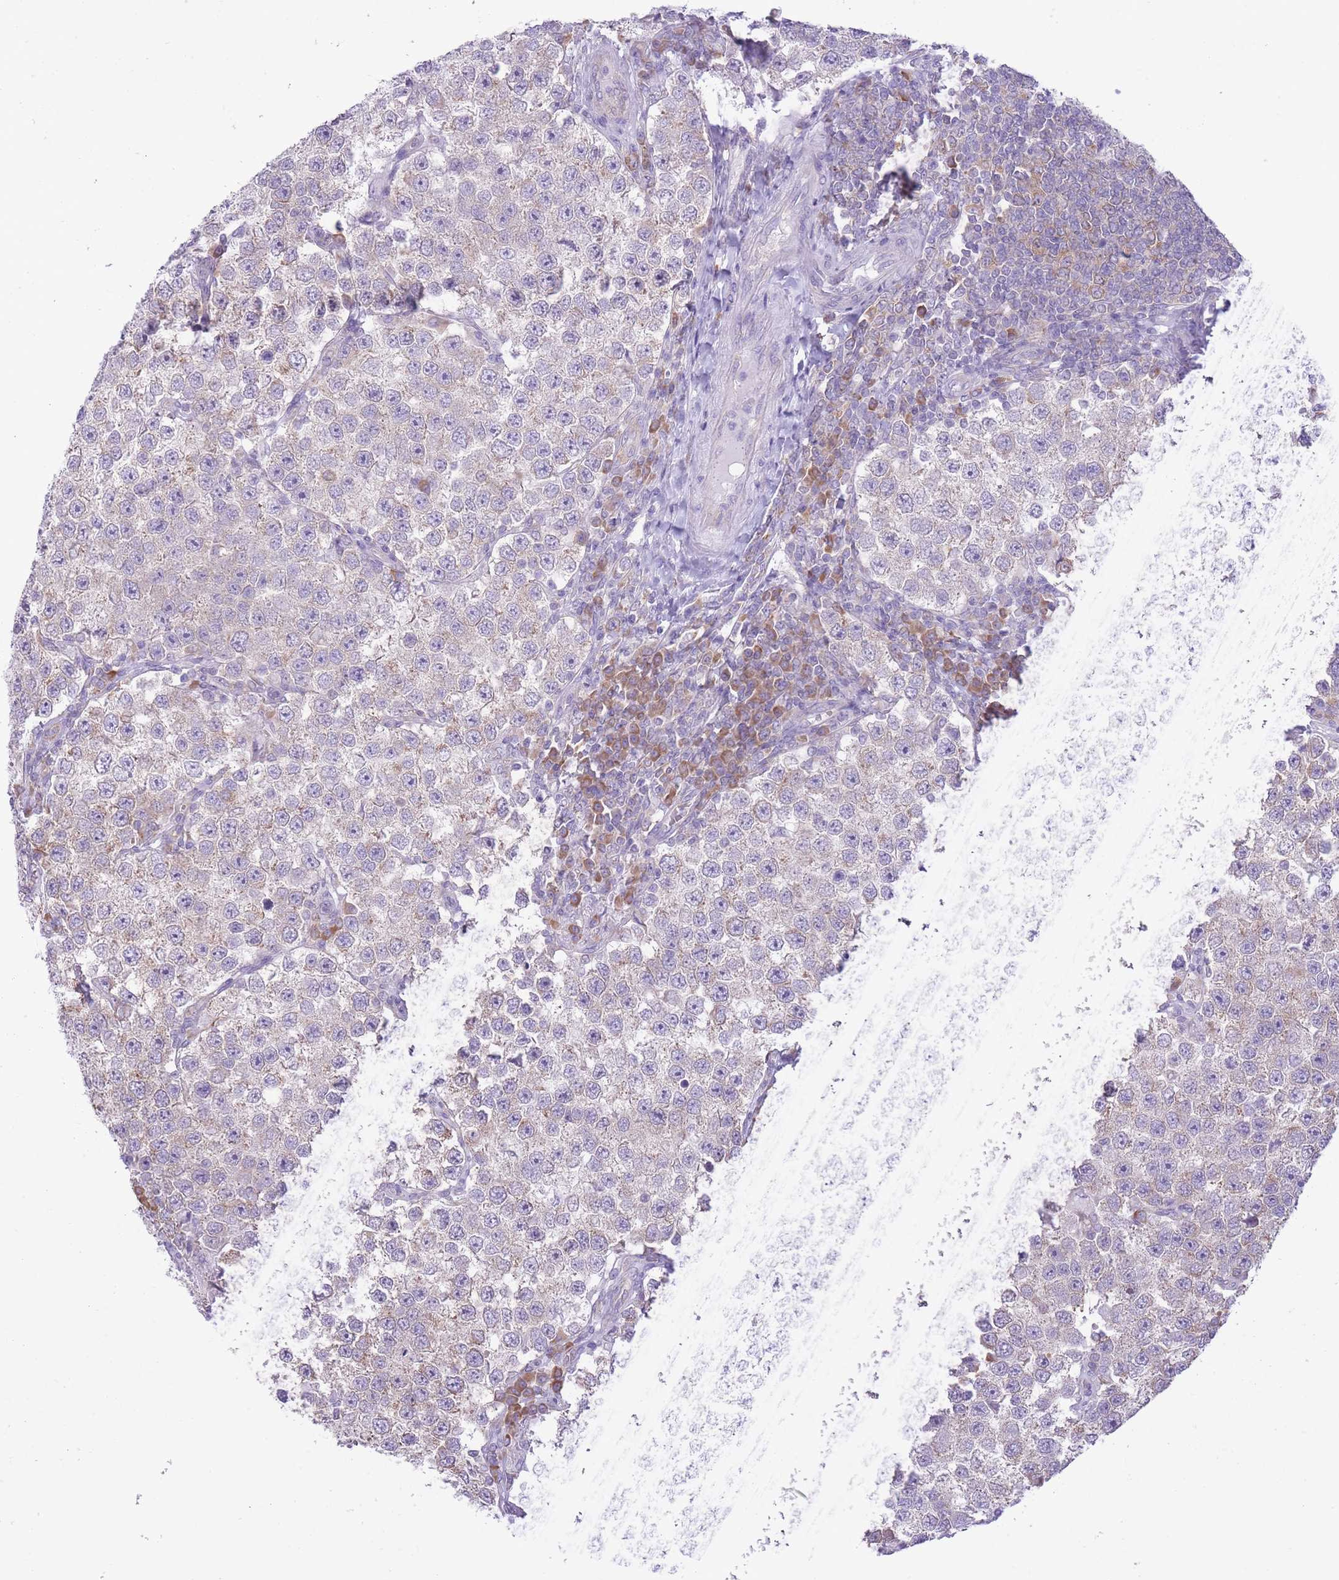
{"staining": {"intensity": "negative", "quantity": "none", "location": "none"}, "tissue": "testis cancer", "cell_type": "Tumor cells", "image_type": "cancer", "snomed": [{"axis": "morphology", "description": "Seminoma, NOS"}, {"axis": "topography", "description": "Testis"}], "caption": "High magnification brightfield microscopy of testis seminoma stained with DAB (brown) and counterstained with hematoxylin (blue): tumor cells show no significant staining. (Brightfield microscopy of DAB (3,3'-diaminobenzidine) IHC at high magnification).", "gene": "ZNF501", "patient": {"sex": "male", "age": 37}}